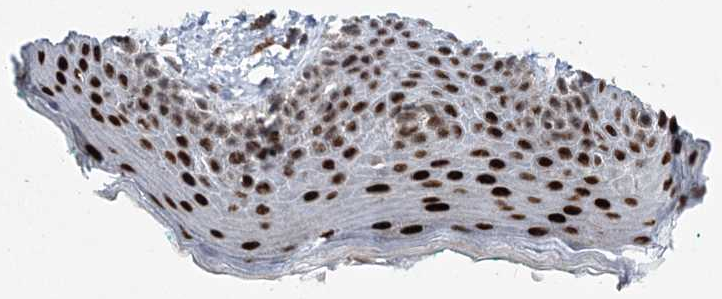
{"staining": {"intensity": "strong", "quantity": ">75%", "location": "nuclear"}, "tissue": "skin", "cell_type": "Epidermal cells", "image_type": "normal", "snomed": [{"axis": "morphology", "description": "Normal tissue, NOS"}, {"axis": "topography", "description": "Vulva"}], "caption": "Epidermal cells reveal strong nuclear staining in approximately >75% of cells in unremarkable skin. (DAB IHC with brightfield microscopy, high magnification).", "gene": "ZBTB7A", "patient": {"sex": "female", "age": 66}}